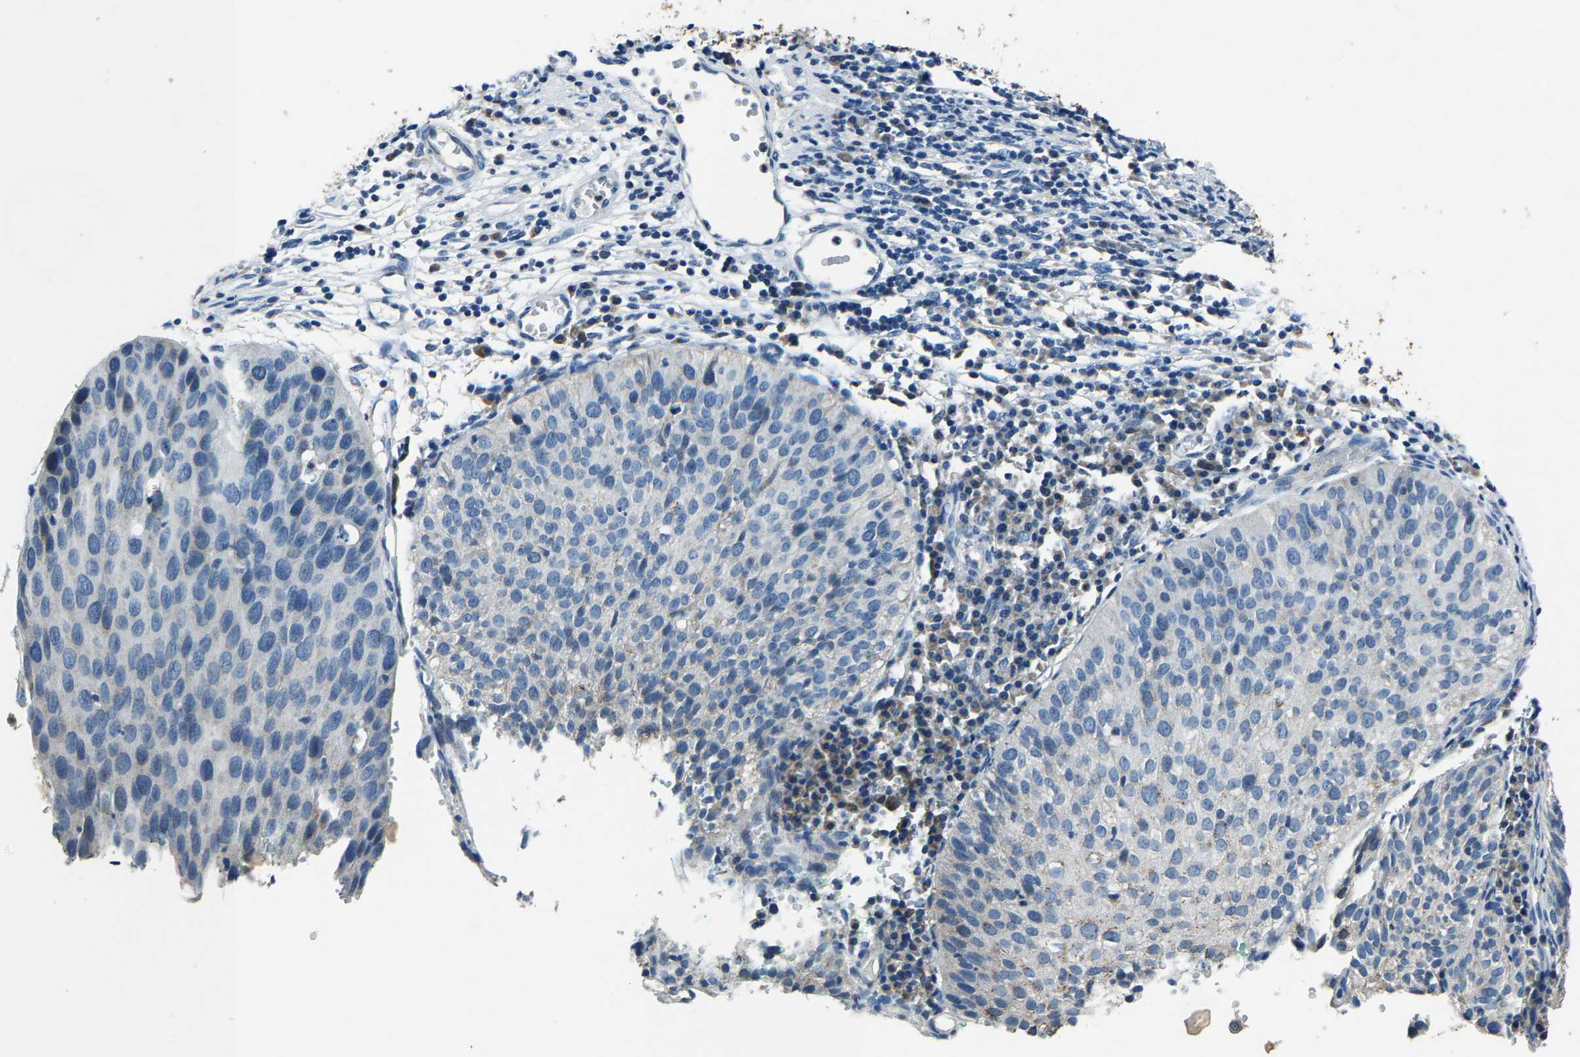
{"staining": {"intensity": "negative", "quantity": "none", "location": "none"}, "tissue": "cervical cancer", "cell_type": "Tumor cells", "image_type": "cancer", "snomed": [{"axis": "morphology", "description": "Squamous cell carcinoma, NOS"}, {"axis": "topography", "description": "Cervix"}], "caption": "Tumor cells are negative for protein expression in human cervical squamous cell carcinoma.", "gene": "ADAM2", "patient": {"sex": "female", "age": 38}}